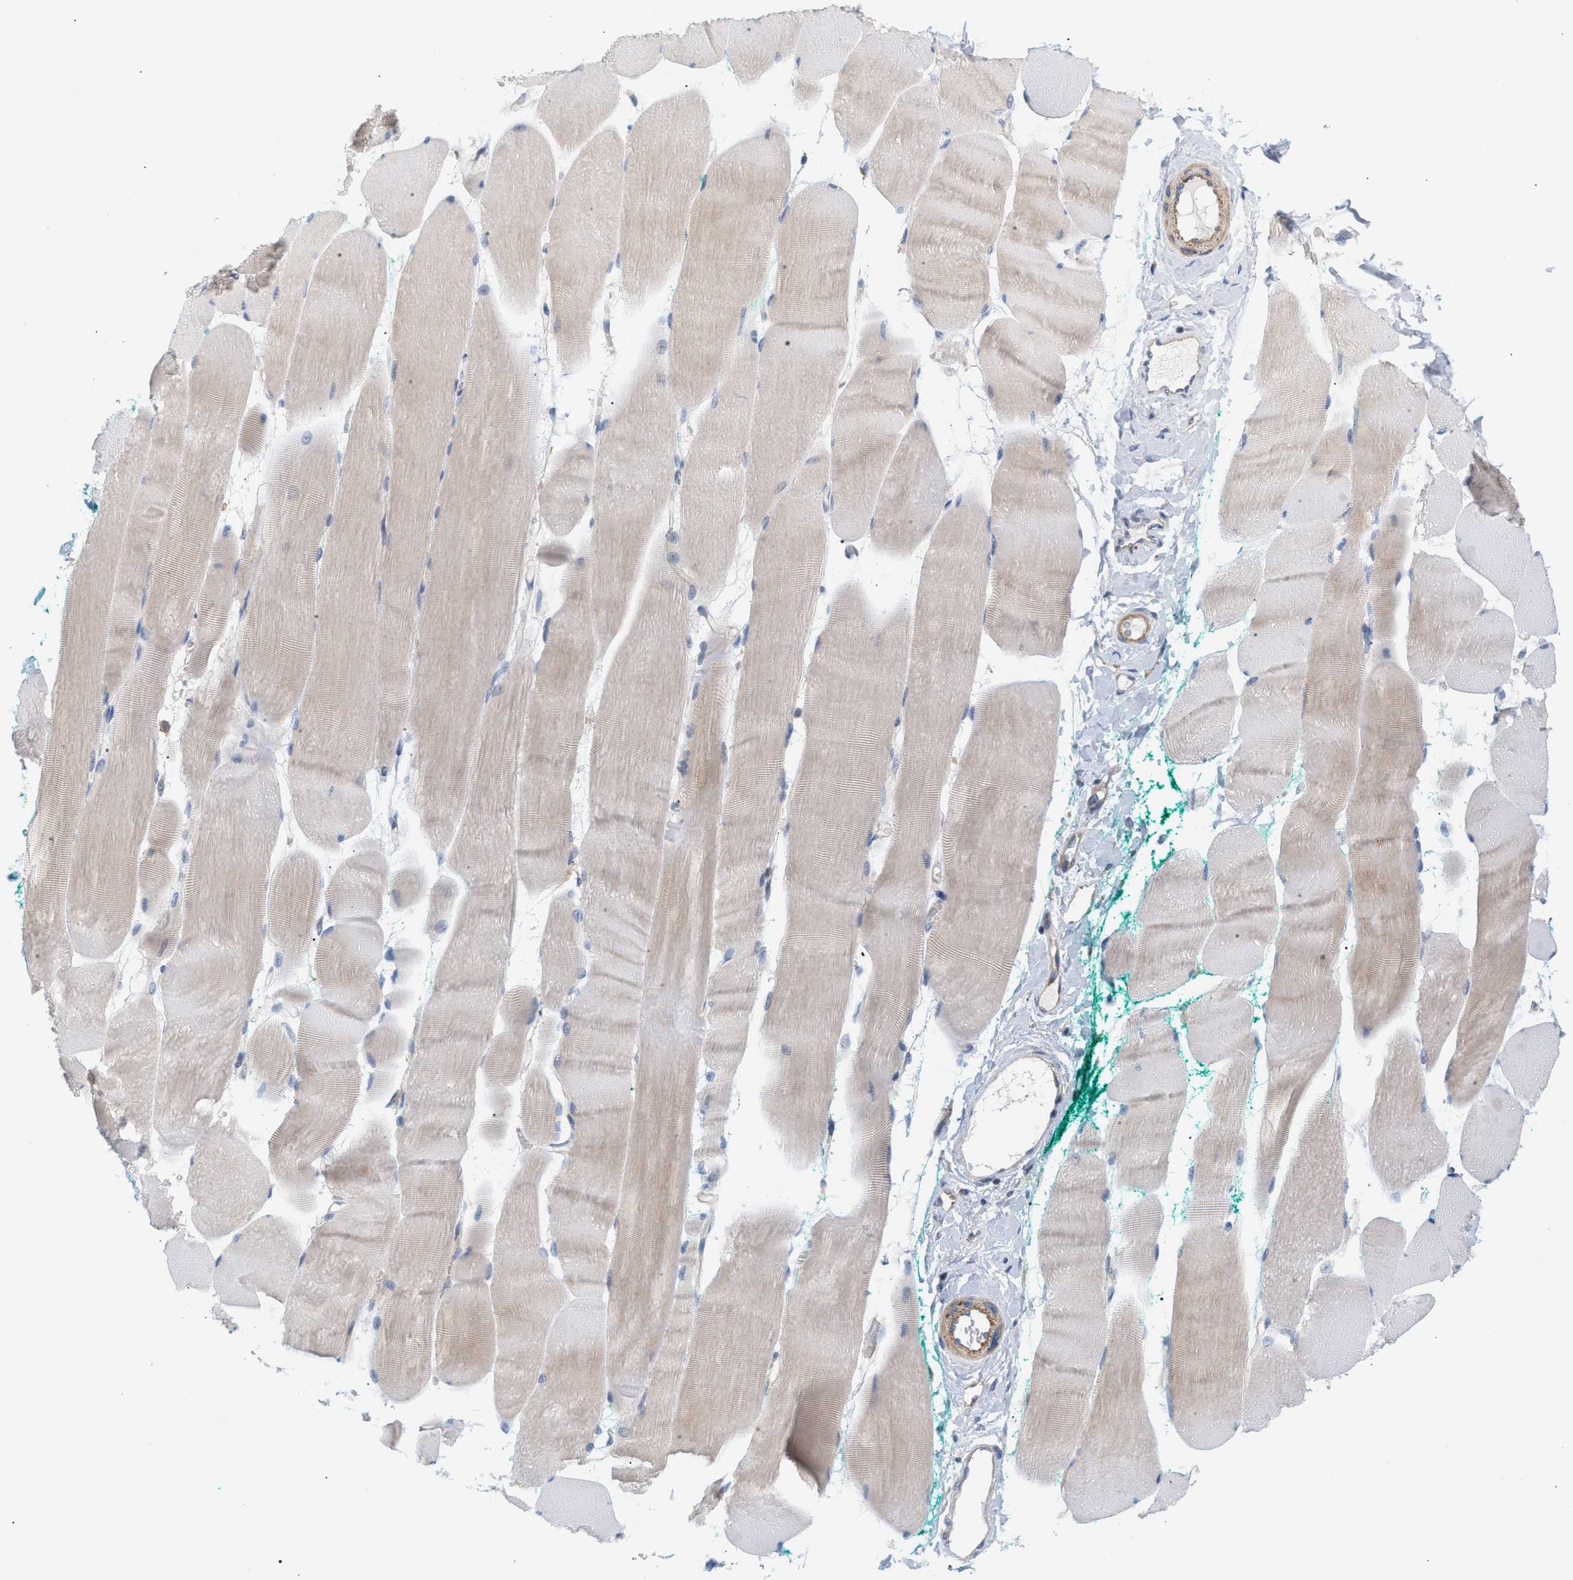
{"staining": {"intensity": "weak", "quantity": "<25%", "location": "cytoplasmic/membranous"}, "tissue": "skeletal muscle", "cell_type": "Myocytes", "image_type": "normal", "snomed": [{"axis": "morphology", "description": "Normal tissue, NOS"}, {"axis": "morphology", "description": "Squamous cell carcinoma, NOS"}, {"axis": "topography", "description": "Skeletal muscle"}], "caption": "Immunohistochemical staining of unremarkable skeletal muscle displays no significant staining in myocytes.", "gene": "LRCH1", "patient": {"sex": "male", "age": 51}}